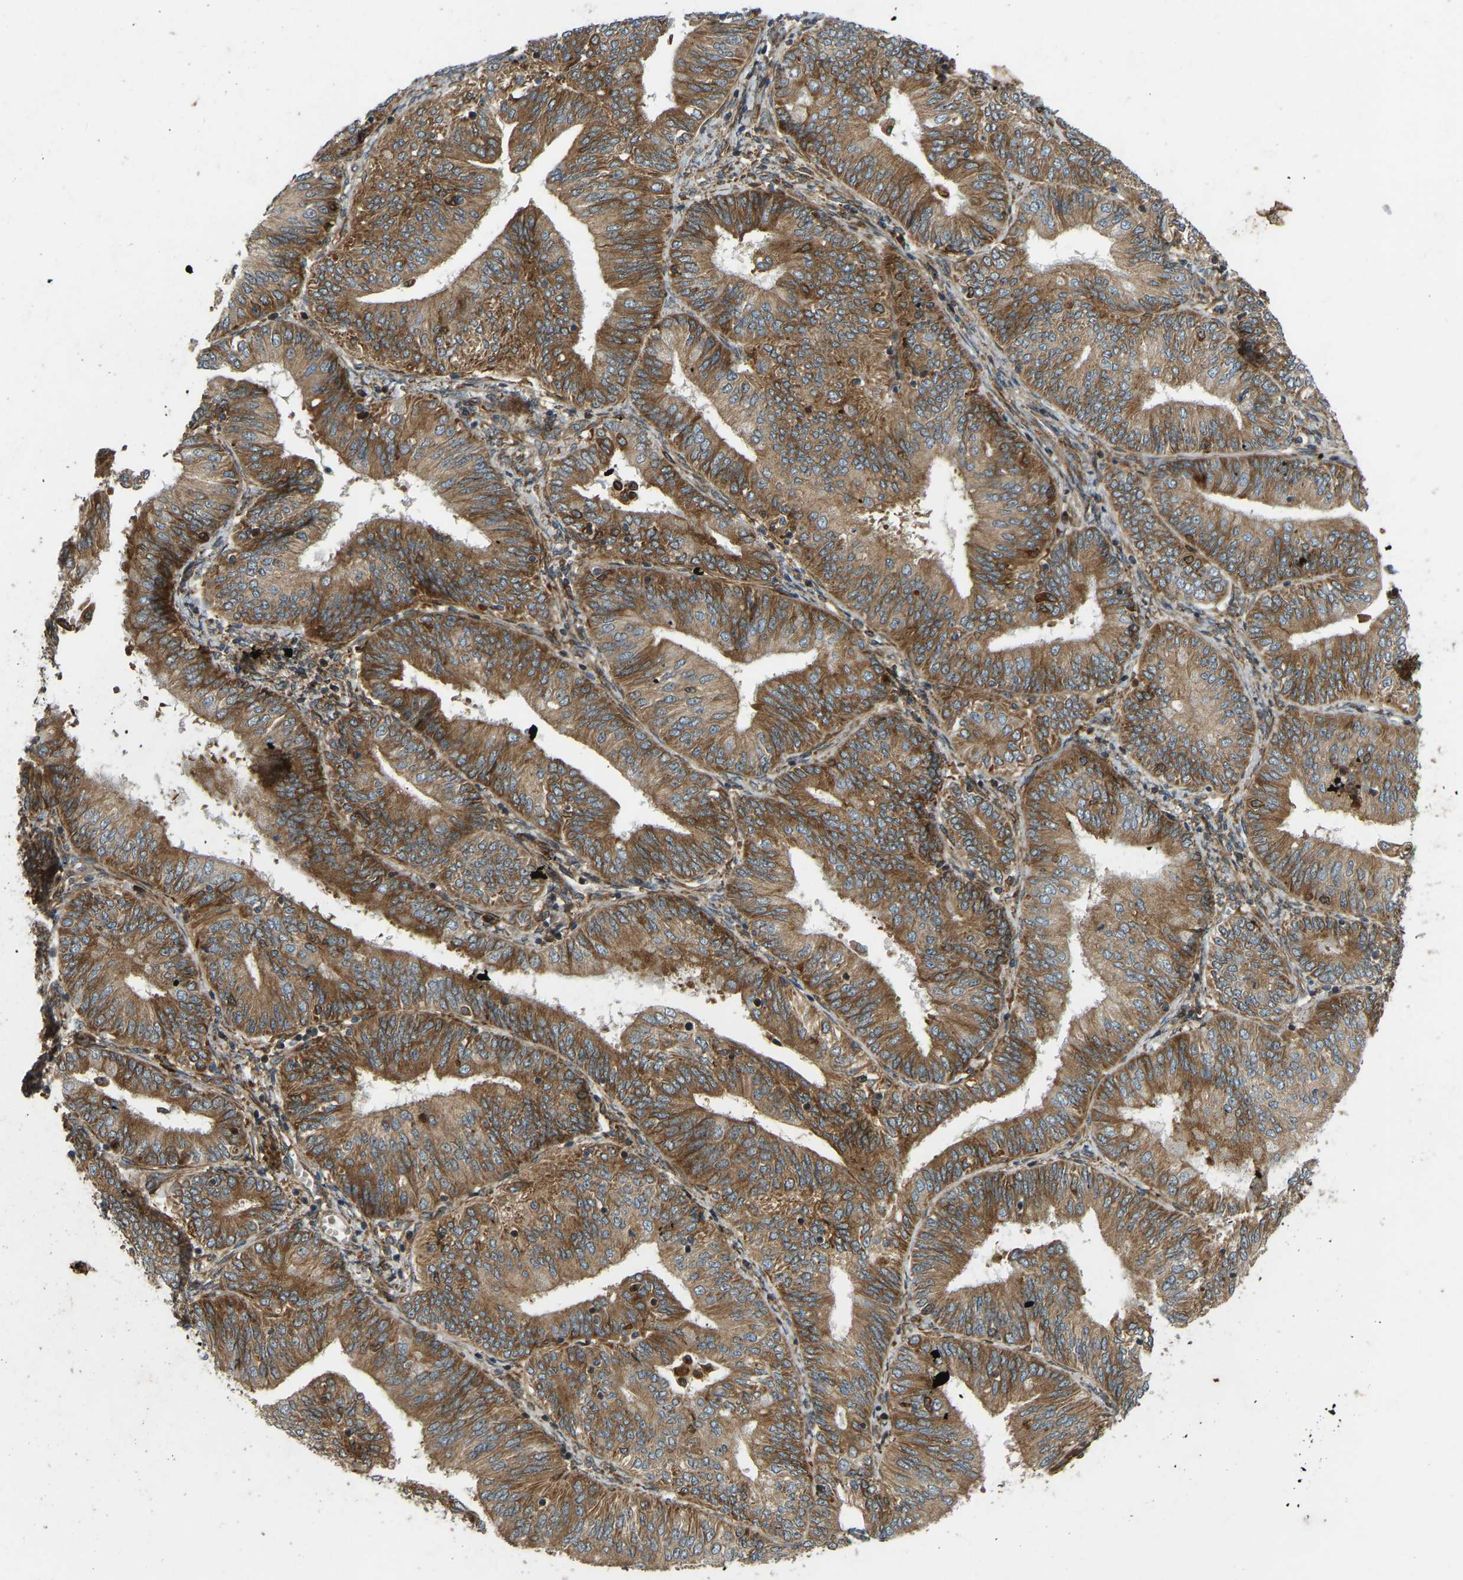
{"staining": {"intensity": "strong", "quantity": ">75%", "location": "cytoplasmic/membranous"}, "tissue": "endometrial cancer", "cell_type": "Tumor cells", "image_type": "cancer", "snomed": [{"axis": "morphology", "description": "Adenocarcinoma, NOS"}, {"axis": "topography", "description": "Endometrium"}], "caption": "An IHC photomicrograph of neoplastic tissue is shown. Protein staining in brown highlights strong cytoplasmic/membranous positivity in endometrial adenocarcinoma within tumor cells. The protein of interest is stained brown, and the nuclei are stained in blue (DAB (3,3'-diaminobenzidine) IHC with brightfield microscopy, high magnification).", "gene": "OS9", "patient": {"sex": "female", "age": 58}}